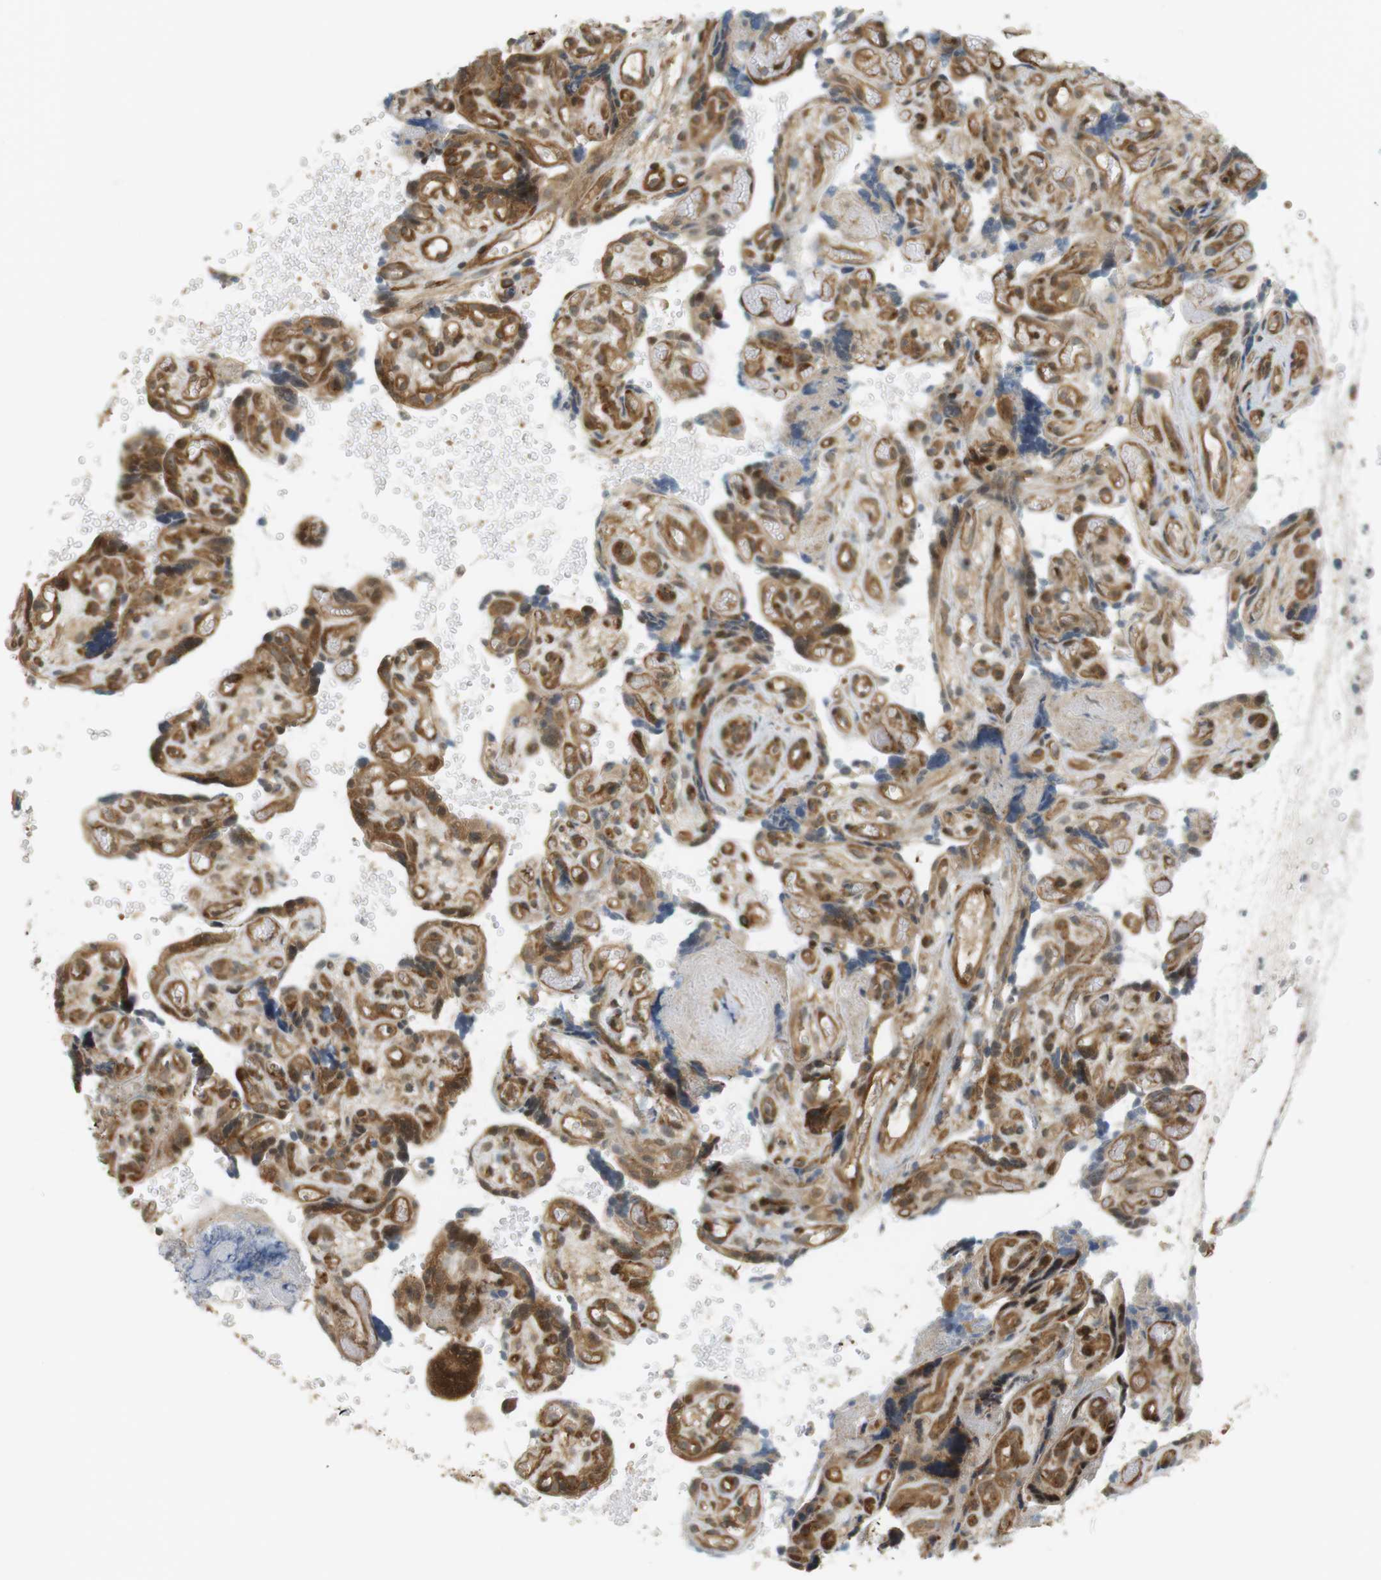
{"staining": {"intensity": "moderate", "quantity": ">75%", "location": "cytoplasmic/membranous"}, "tissue": "placenta", "cell_type": "Decidual cells", "image_type": "normal", "snomed": [{"axis": "morphology", "description": "Normal tissue, NOS"}, {"axis": "topography", "description": "Placenta"}], "caption": "Moderate cytoplasmic/membranous protein staining is seen in approximately >75% of decidual cells in placenta. (Stains: DAB (3,3'-diaminobenzidine) in brown, nuclei in blue, Microscopy: brightfield microscopy at high magnification).", "gene": "PA2G4", "patient": {"sex": "female", "age": 30}}